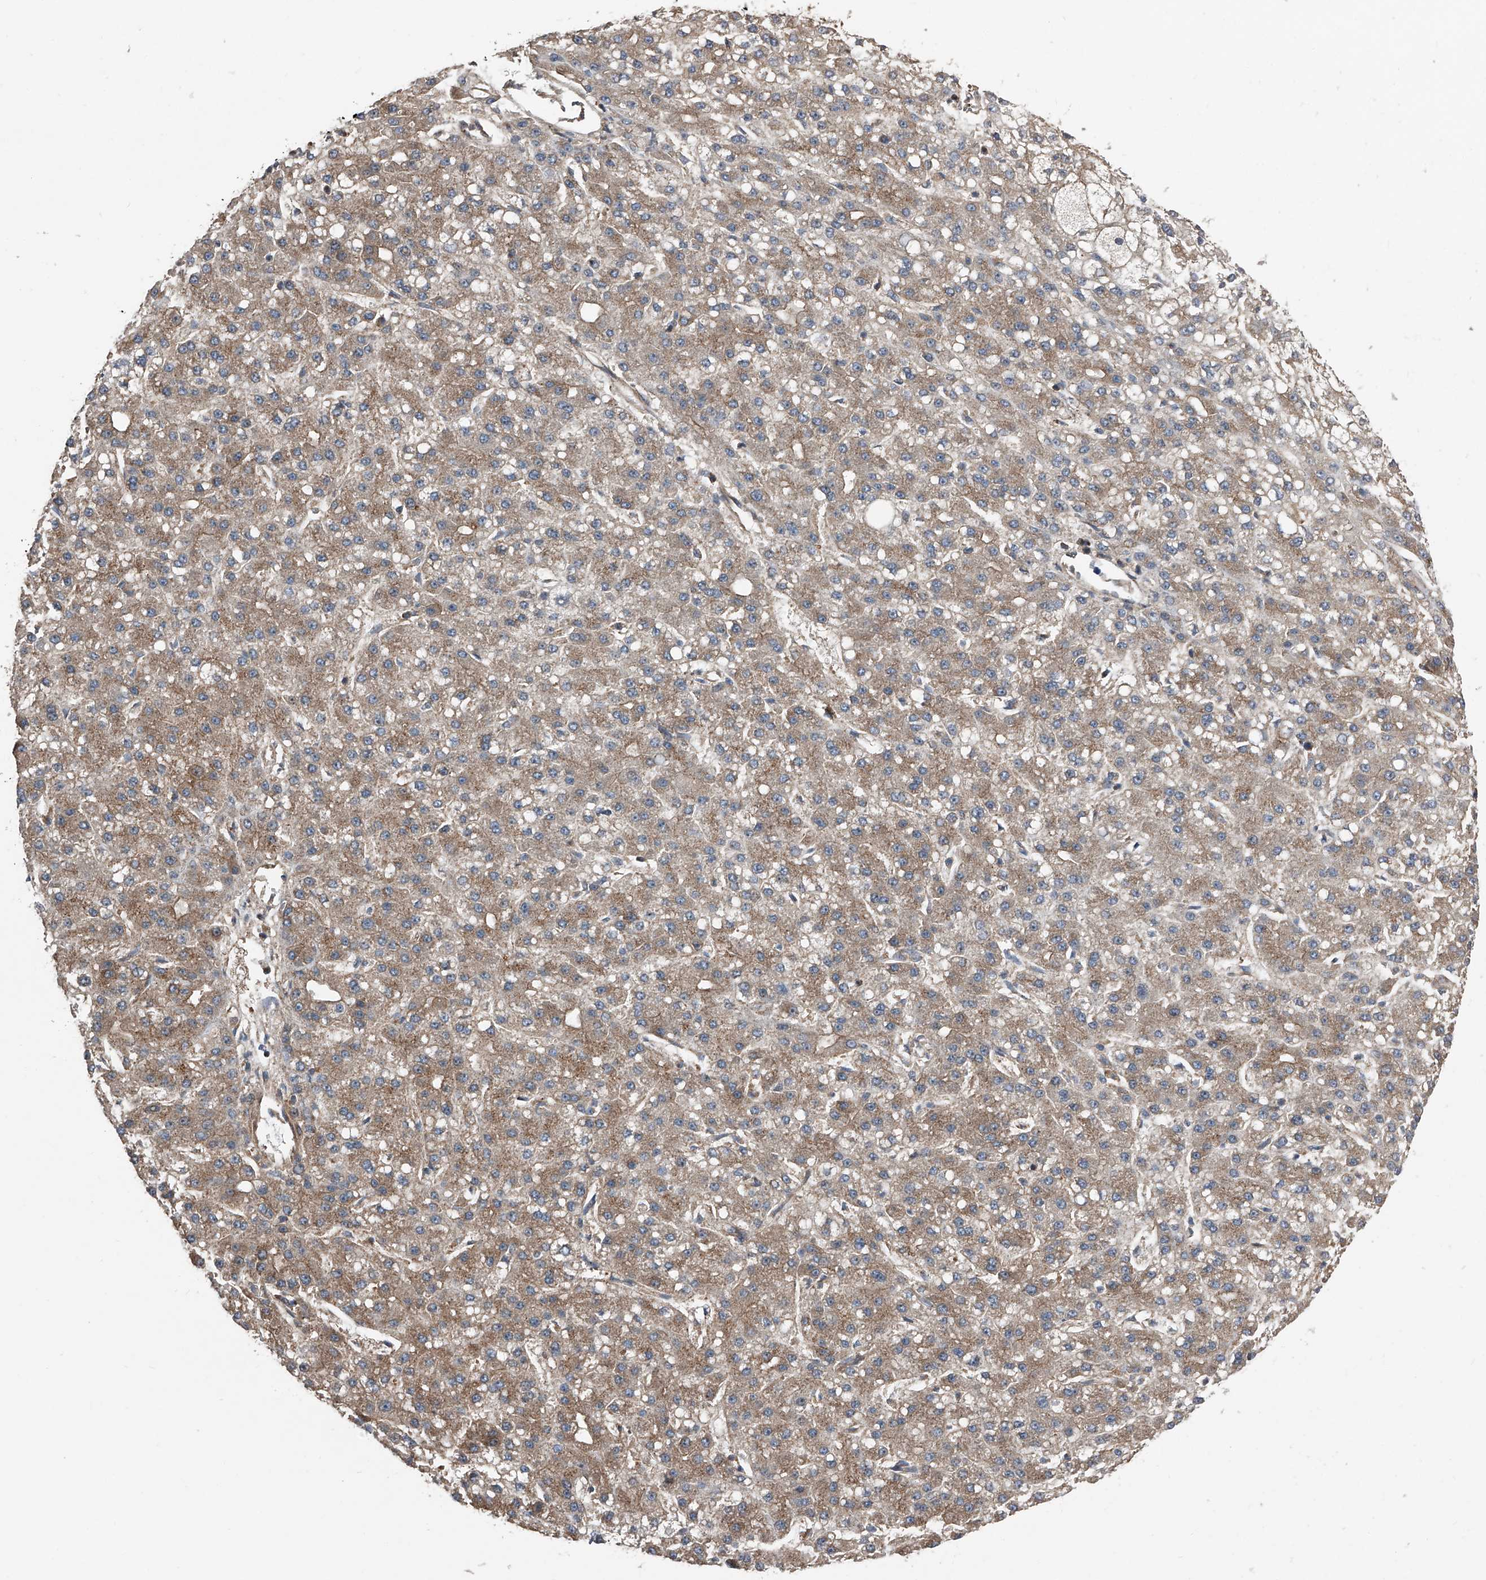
{"staining": {"intensity": "weak", "quantity": ">75%", "location": "cytoplasmic/membranous"}, "tissue": "liver cancer", "cell_type": "Tumor cells", "image_type": "cancer", "snomed": [{"axis": "morphology", "description": "Carcinoma, Hepatocellular, NOS"}, {"axis": "topography", "description": "Liver"}], "caption": "Liver cancer (hepatocellular carcinoma) stained with a brown dye displays weak cytoplasmic/membranous positive staining in approximately >75% of tumor cells.", "gene": "KCNJ2", "patient": {"sex": "male", "age": 67}}